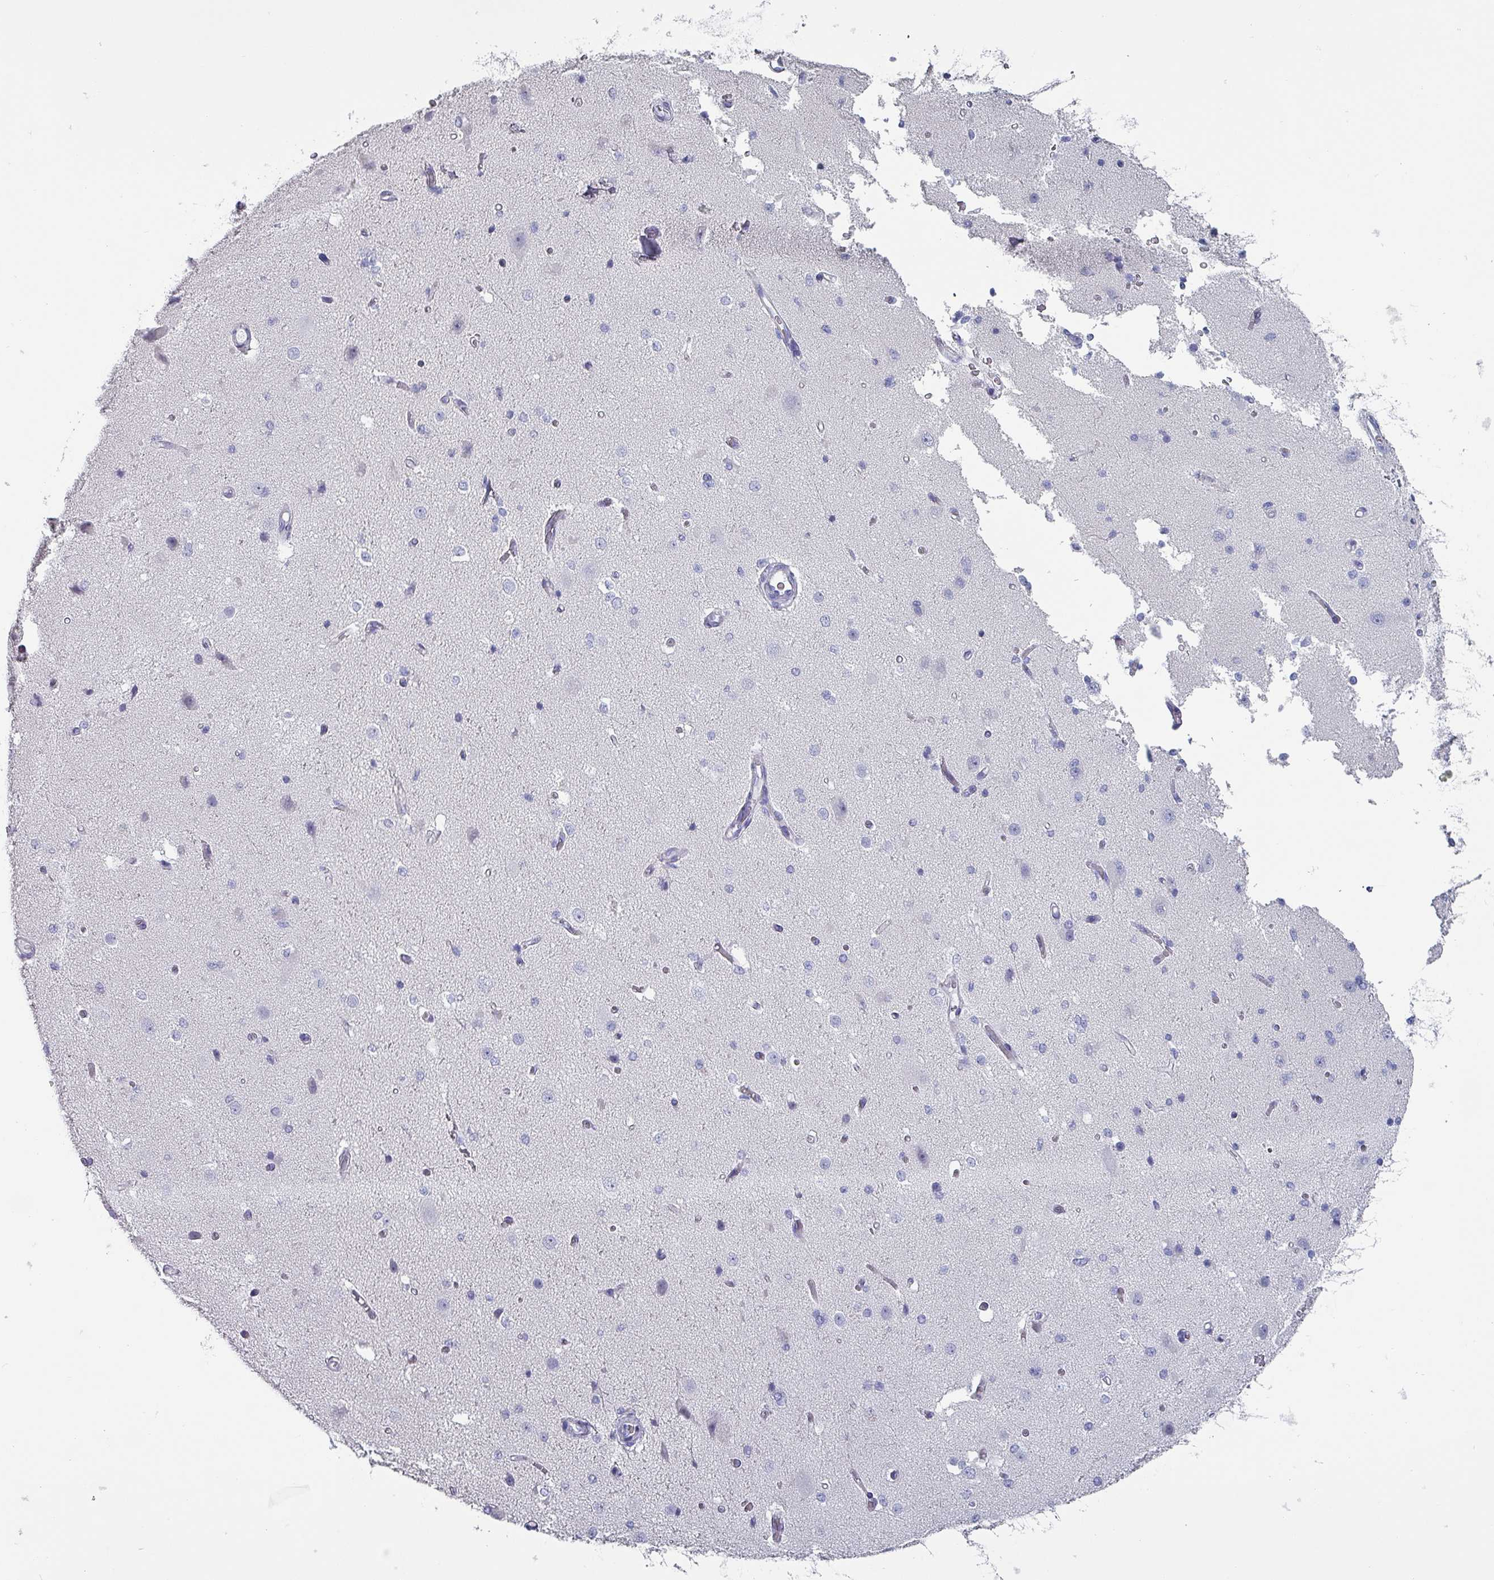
{"staining": {"intensity": "negative", "quantity": "none", "location": "none"}, "tissue": "cerebral cortex", "cell_type": "Endothelial cells", "image_type": "normal", "snomed": [{"axis": "morphology", "description": "Normal tissue, NOS"}, {"axis": "morphology", "description": "Inflammation, NOS"}, {"axis": "topography", "description": "Cerebral cortex"}], "caption": "A histopathology image of human cerebral cortex is negative for staining in endothelial cells. The staining was performed using DAB (3,3'-diaminobenzidine) to visualize the protein expression in brown, while the nuclei were stained in blue with hematoxylin (Magnification: 20x).", "gene": "INS", "patient": {"sex": "male", "age": 6}}